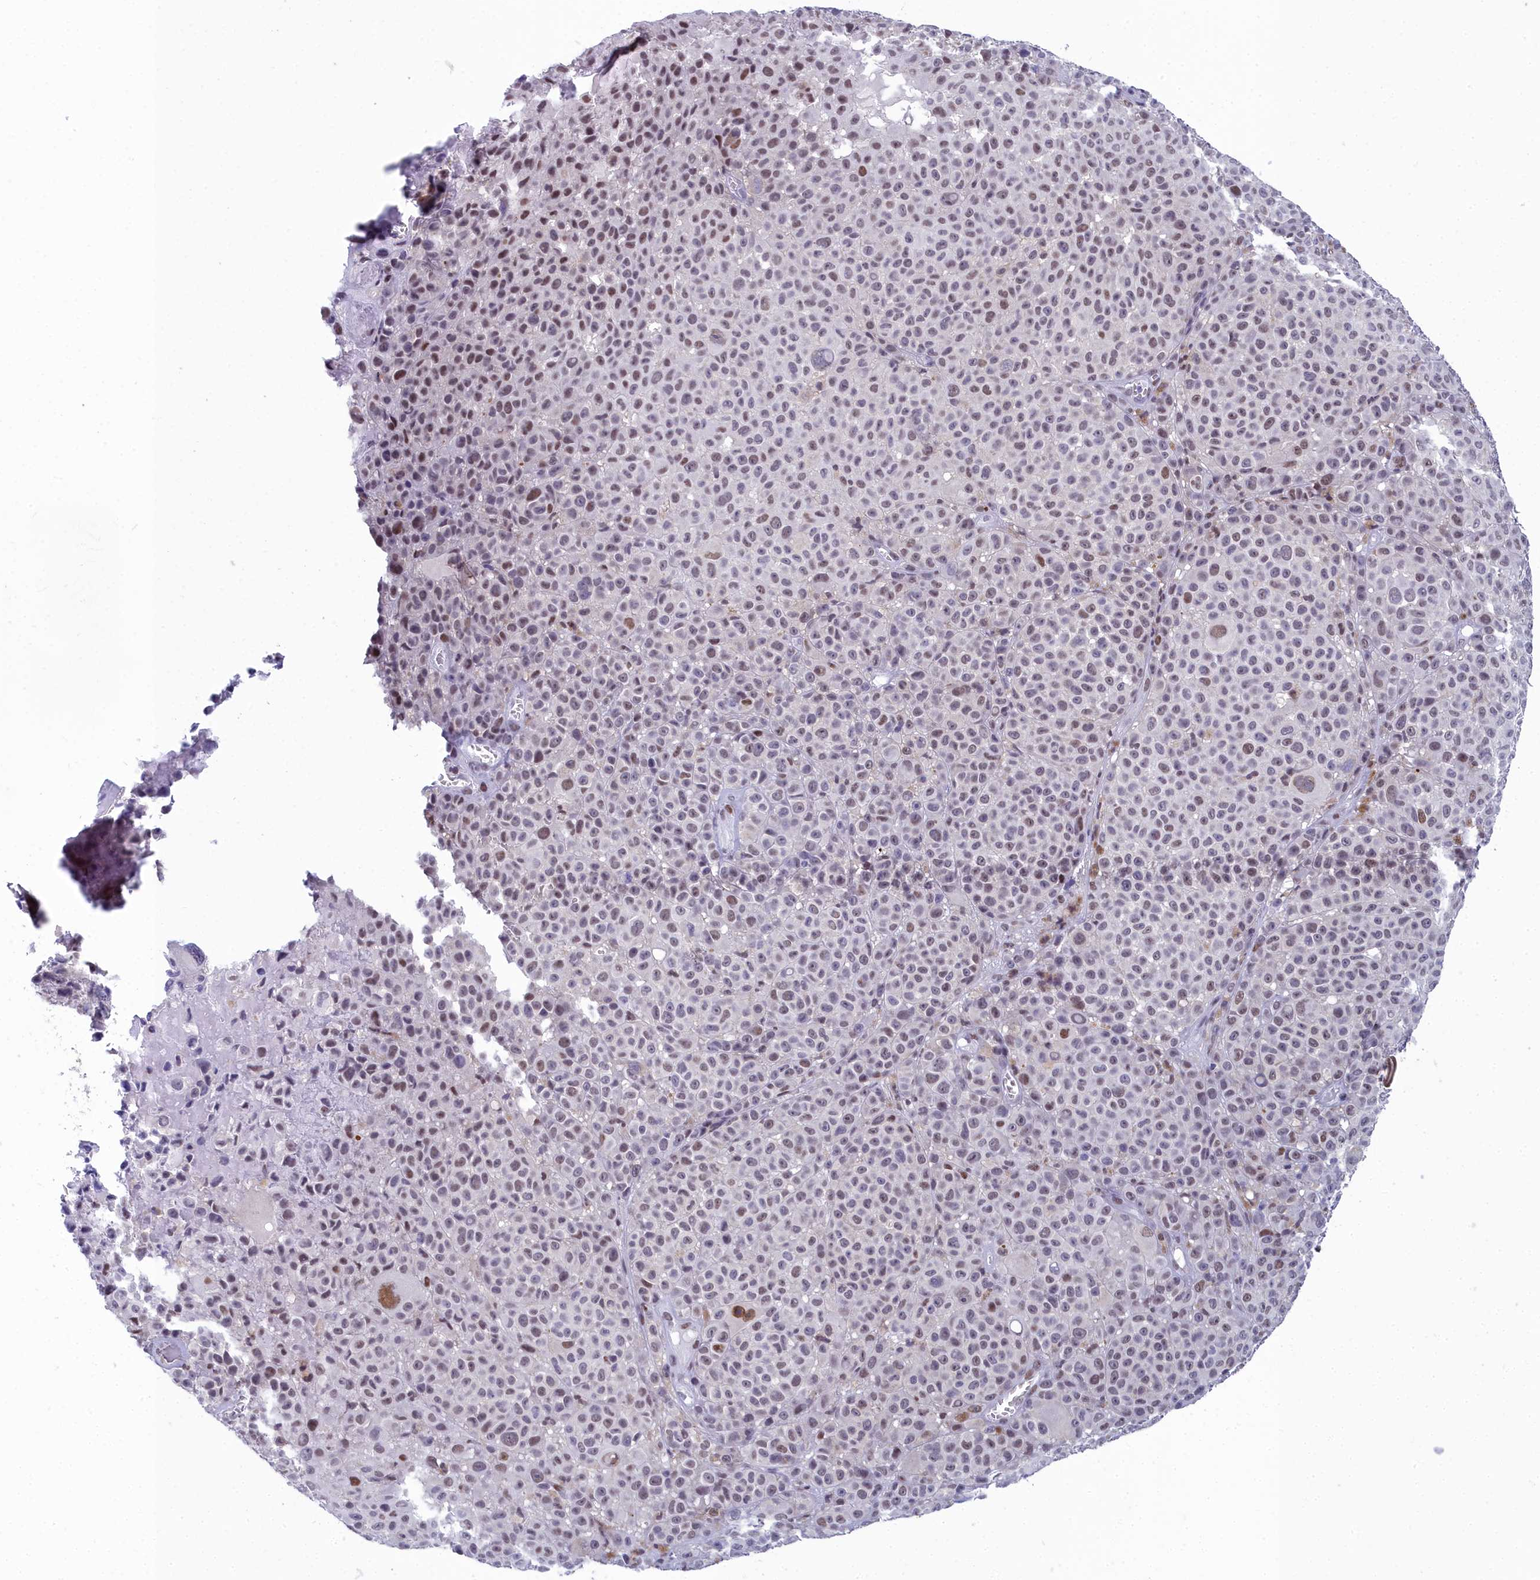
{"staining": {"intensity": "moderate", "quantity": "25%-75%", "location": "nuclear"}, "tissue": "melanoma", "cell_type": "Tumor cells", "image_type": "cancer", "snomed": [{"axis": "morphology", "description": "Malignant melanoma, NOS"}, {"axis": "topography", "description": "Skin"}], "caption": "A brown stain shows moderate nuclear expression of a protein in malignant melanoma tumor cells. The protein is shown in brown color, while the nuclei are stained blue.", "gene": "CCDC97", "patient": {"sex": "female", "age": 94}}